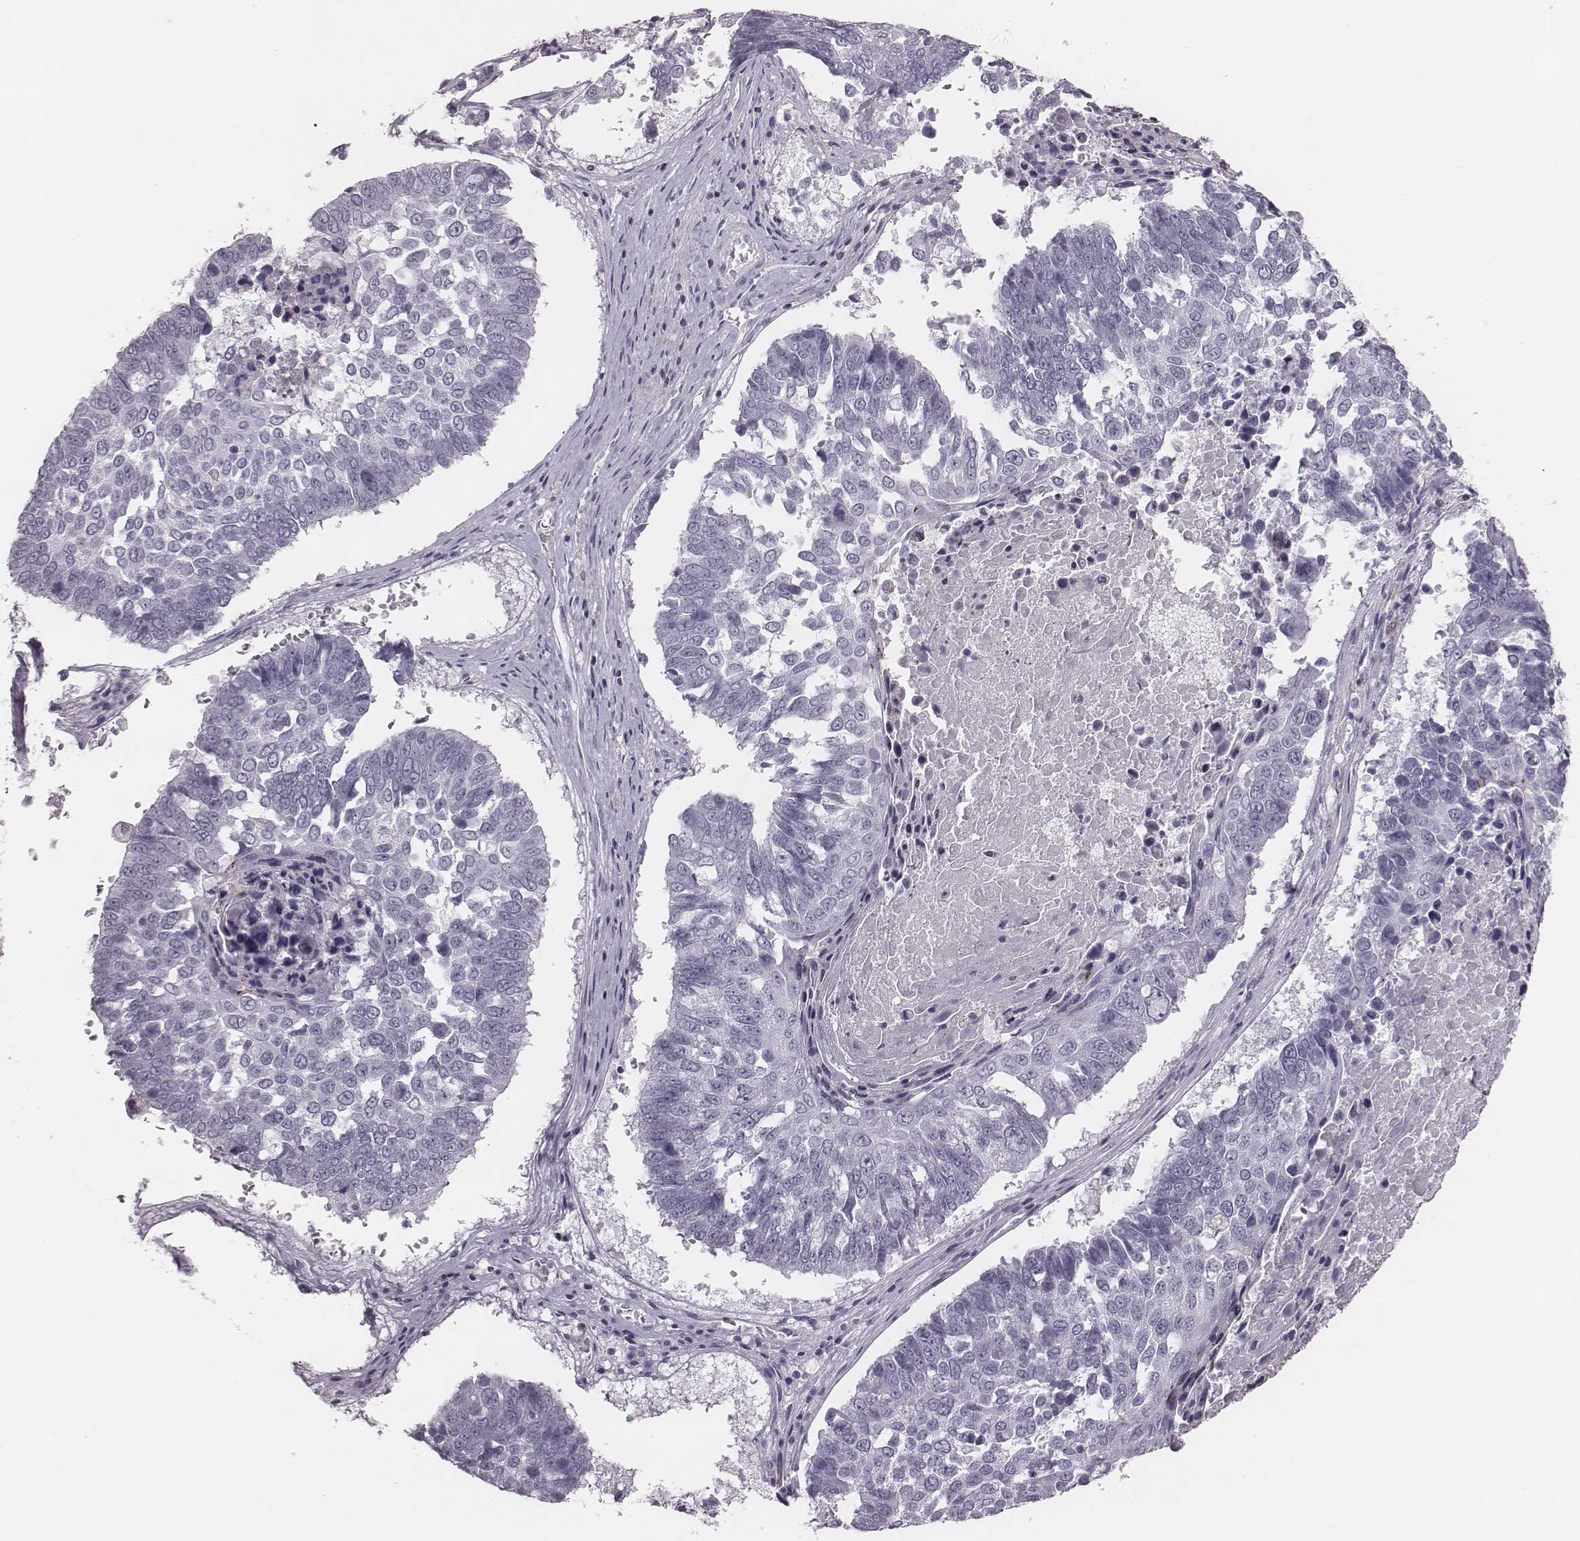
{"staining": {"intensity": "negative", "quantity": "none", "location": "none"}, "tissue": "lung cancer", "cell_type": "Tumor cells", "image_type": "cancer", "snomed": [{"axis": "morphology", "description": "Squamous cell carcinoma, NOS"}, {"axis": "topography", "description": "Lung"}], "caption": "This is an immunohistochemistry (IHC) photomicrograph of human lung squamous cell carcinoma. There is no positivity in tumor cells.", "gene": "ZNF365", "patient": {"sex": "male", "age": 73}}